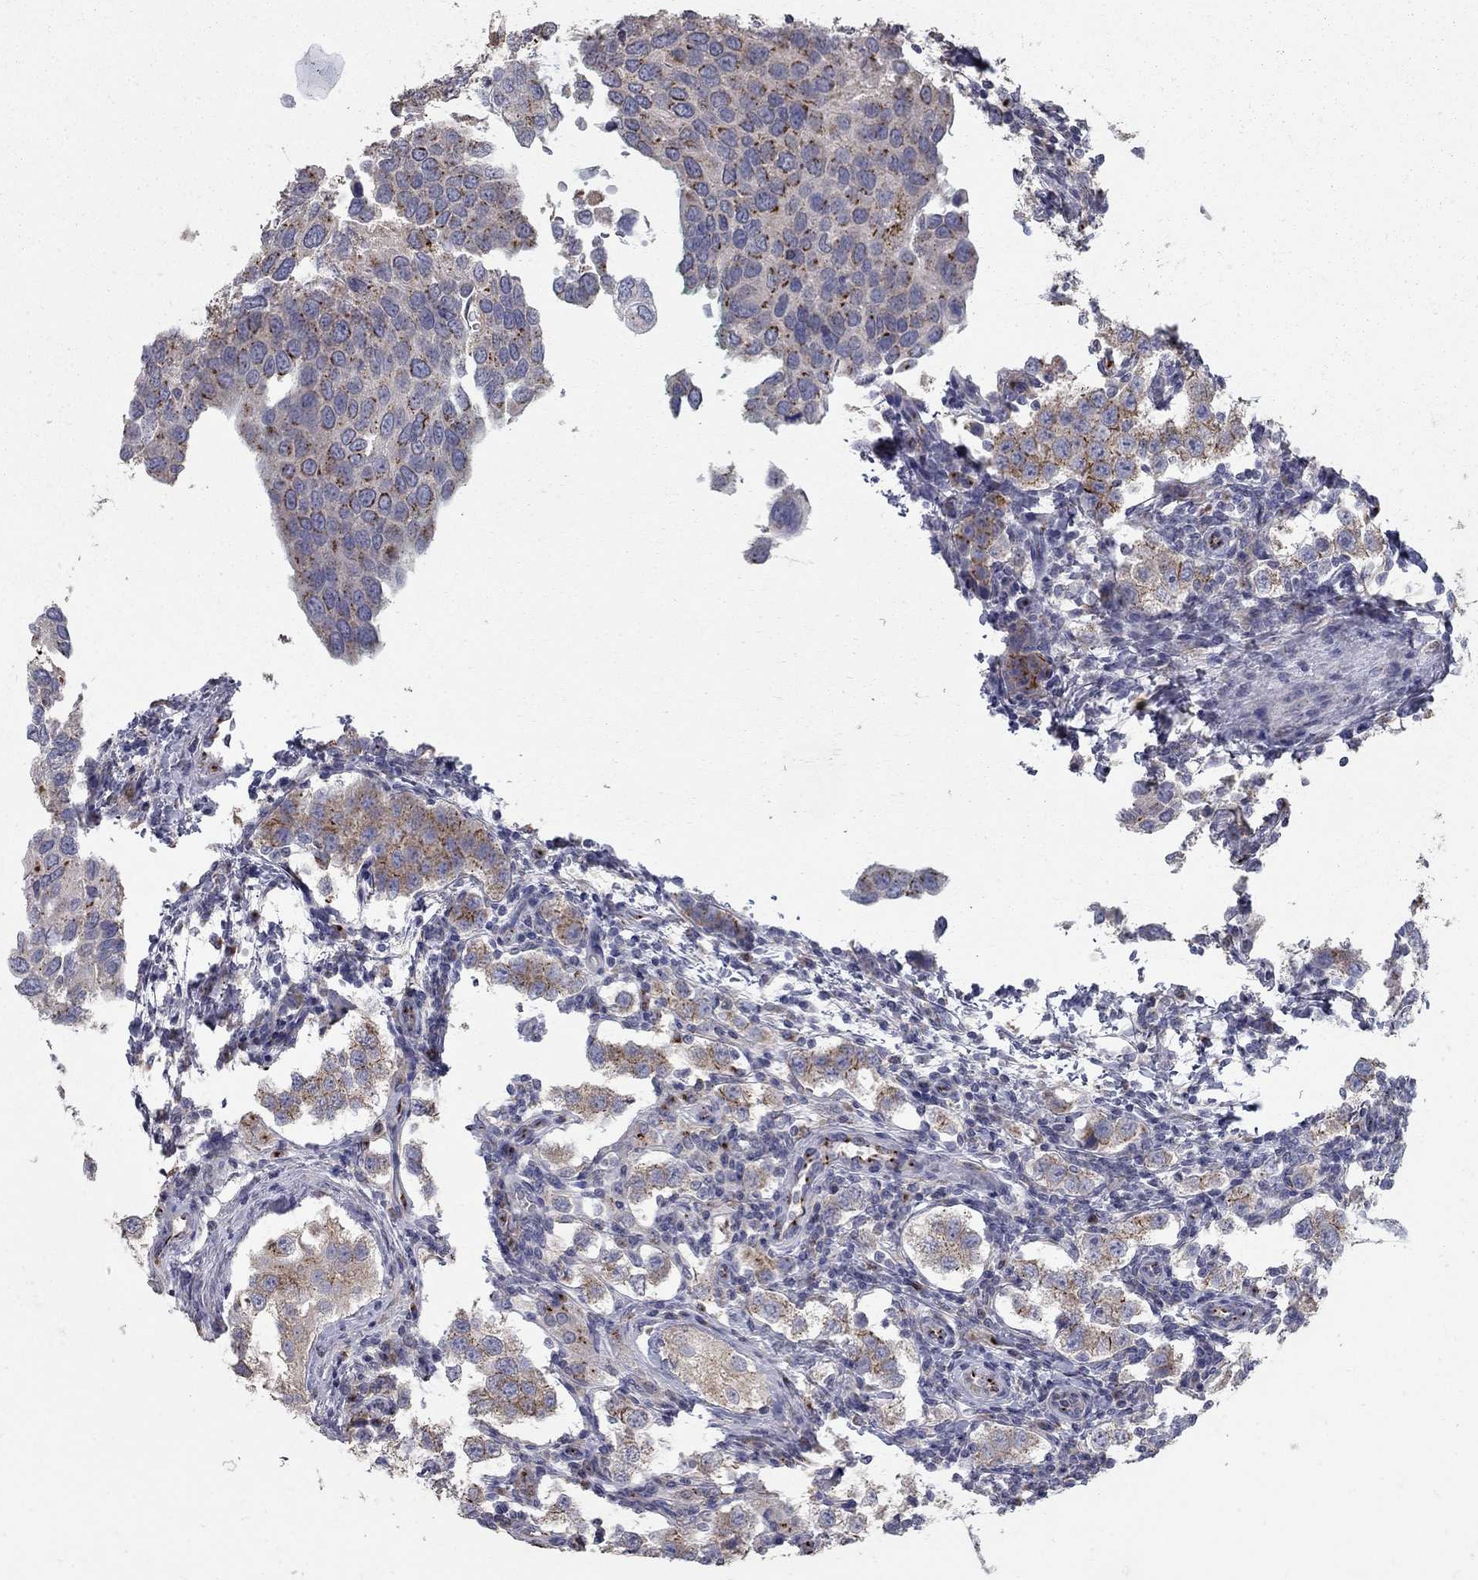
{"staining": {"intensity": "moderate", "quantity": ">75%", "location": "cytoplasmic/membranous"}, "tissue": "testis cancer", "cell_type": "Tumor cells", "image_type": "cancer", "snomed": [{"axis": "morphology", "description": "Seminoma, NOS"}, {"axis": "topography", "description": "Testis"}], "caption": "This photomicrograph demonstrates IHC staining of human testis cancer, with medium moderate cytoplasmic/membranous expression in about >75% of tumor cells.", "gene": "KIAA0319L", "patient": {"sex": "male", "age": 37}}